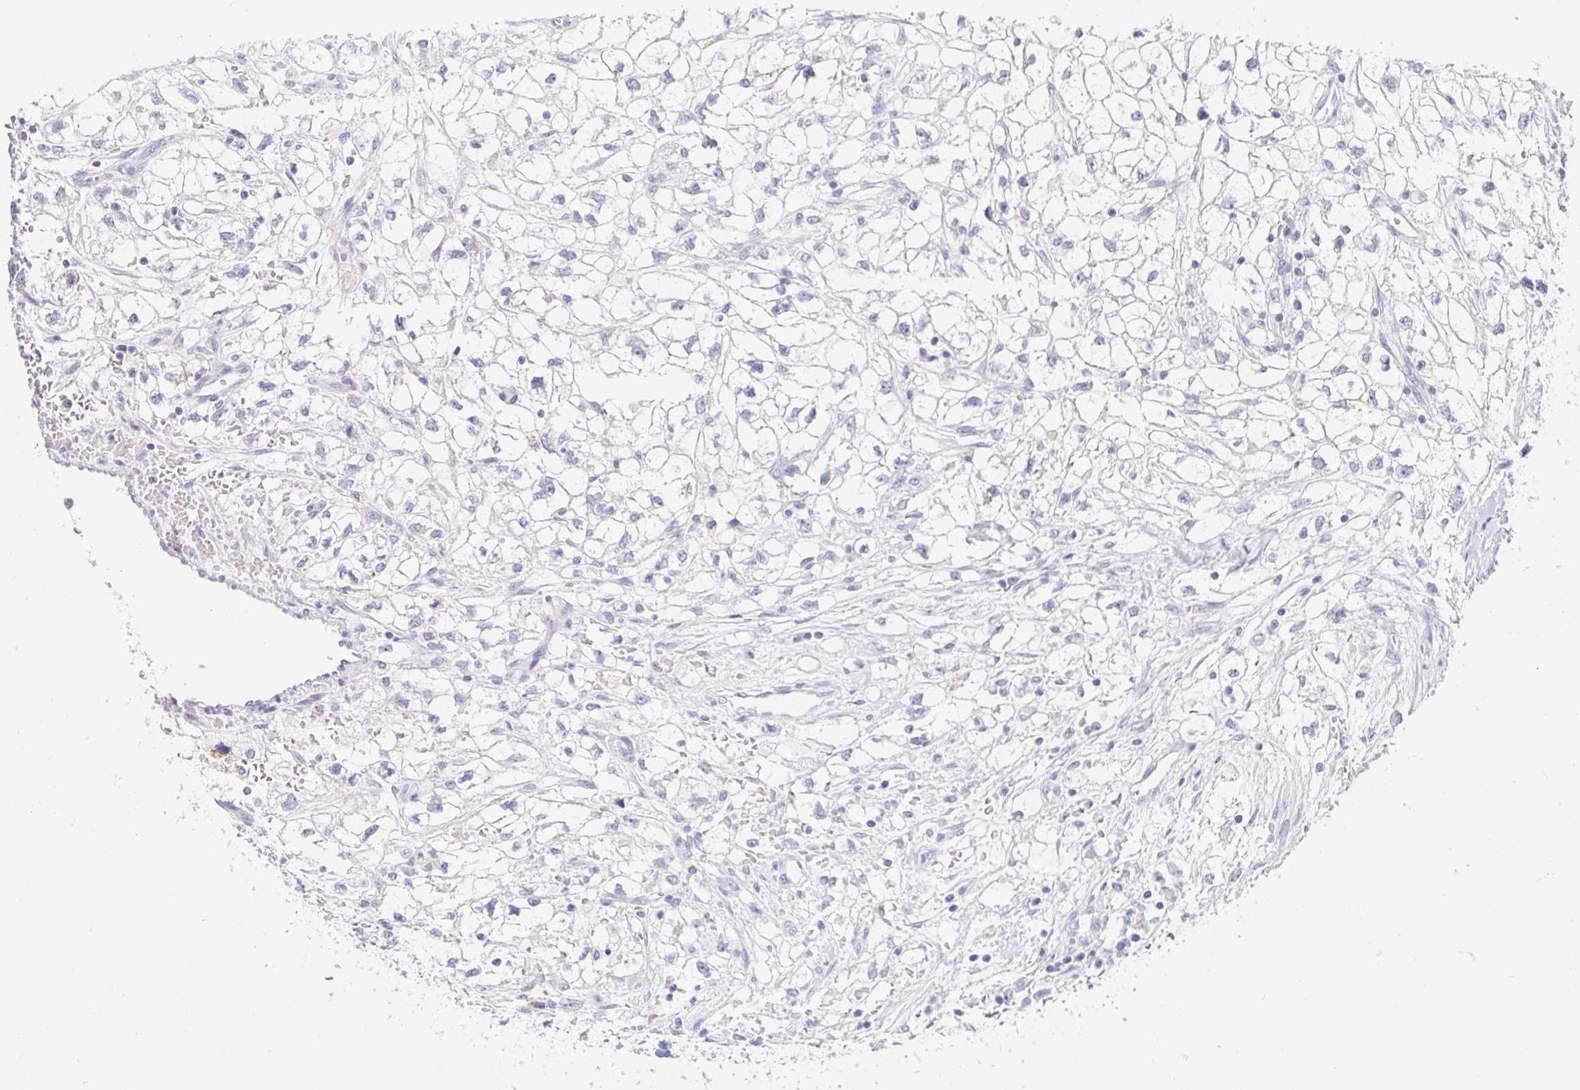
{"staining": {"intensity": "negative", "quantity": "none", "location": "none"}, "tissue": "renal cancer", "cell_type": "Tumor cells", "image_type": "cancer", "snomed": [{"axis": "morphology", "description": "Adenocarcinoma, NOS"}, {"axis": "topography", "description": "Kidney"}], "caption": "Tumor cells show no significant expression in renal cancer (adenocarcinoma). (Immunohistochemistry, brightfield microscopy, high magnification).", "gene": "OR51D1", "patient": {"sex": "male", "age": 59}}